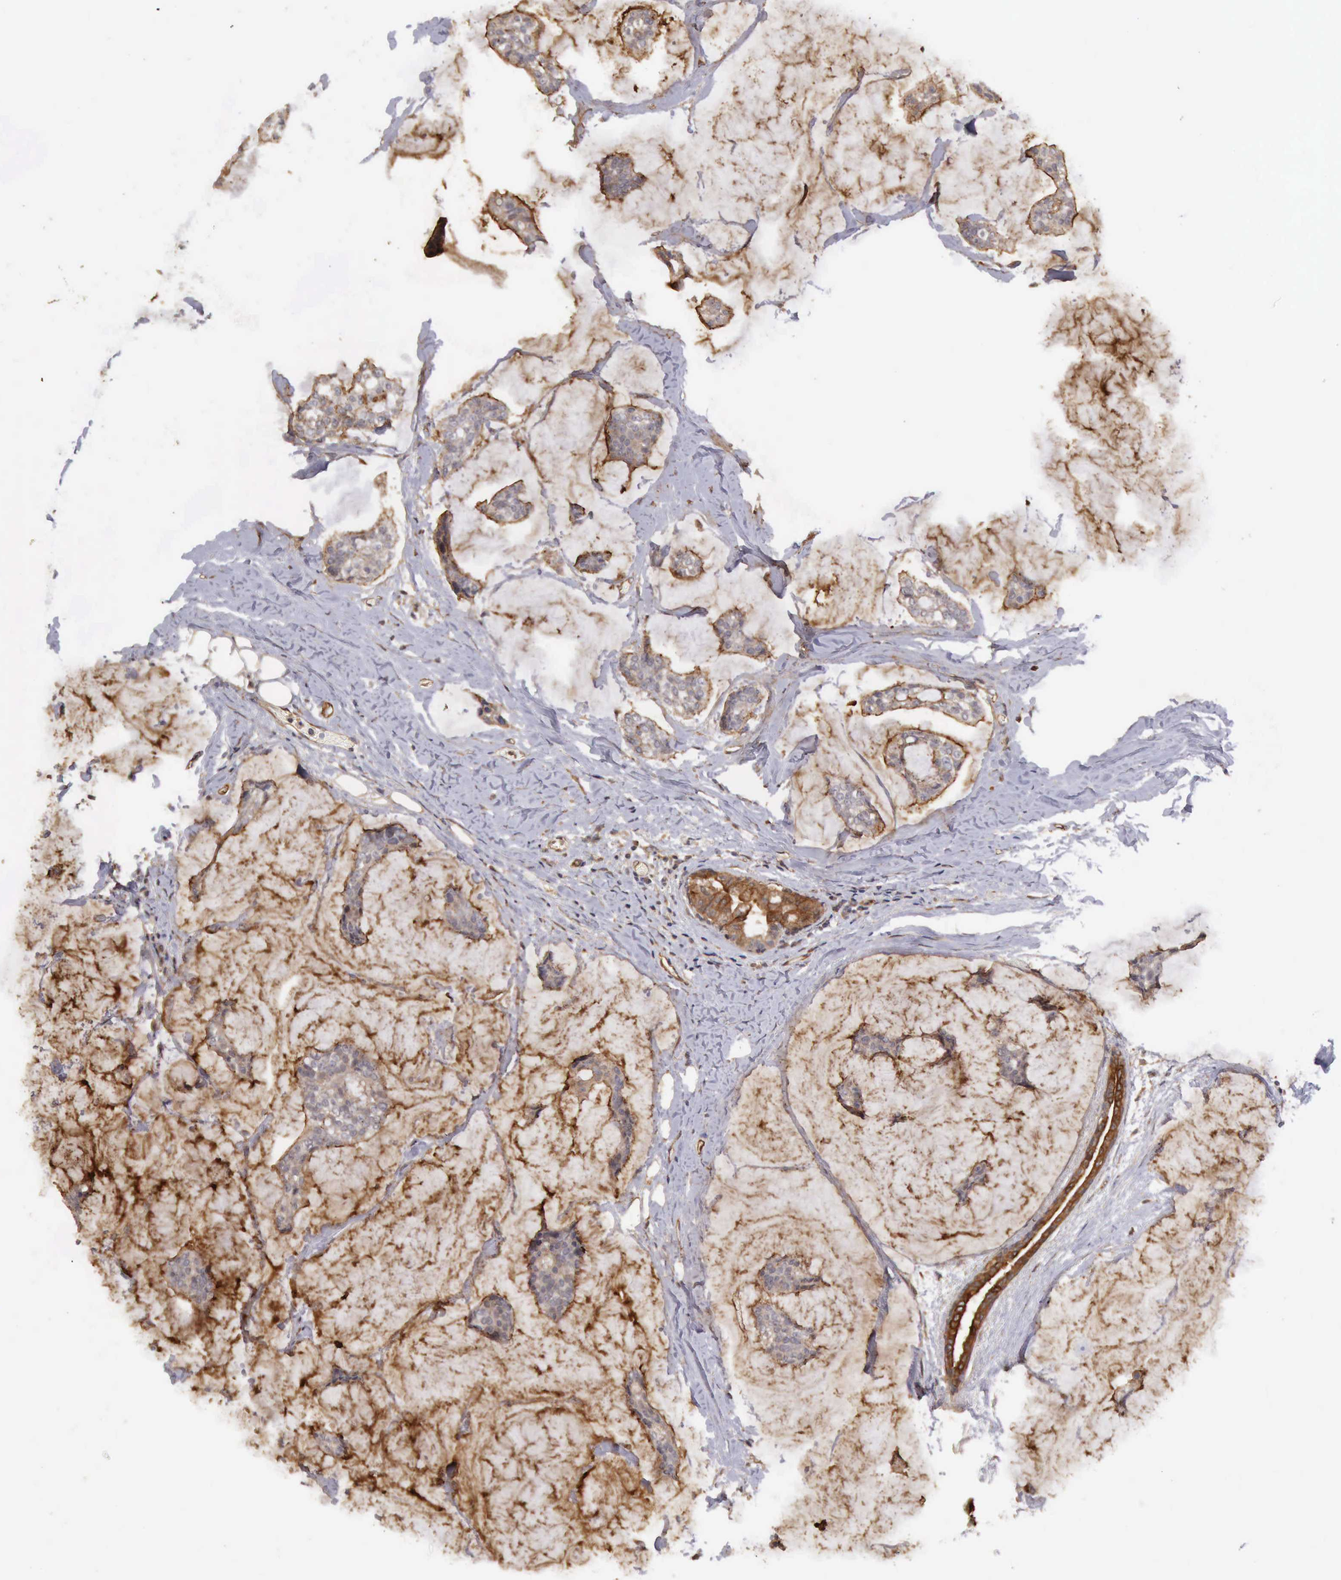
{"staining": {"intensity": "negative", "quantity": "none", "location": "none"}, "tissue": "breast cancer", "cell_type": "Tumor cells", "image_type": "cancer", "snomed": [{"axis": "morphology", "description": "Duct carcinoma"}, {"axis": "topography", "description": "Breast"}], "caption": "There is no significant staining in tumor cells of intraductal carcinoma (breast).", "gene": "BMX", "patient": {"sex": "female", "age": 93}}